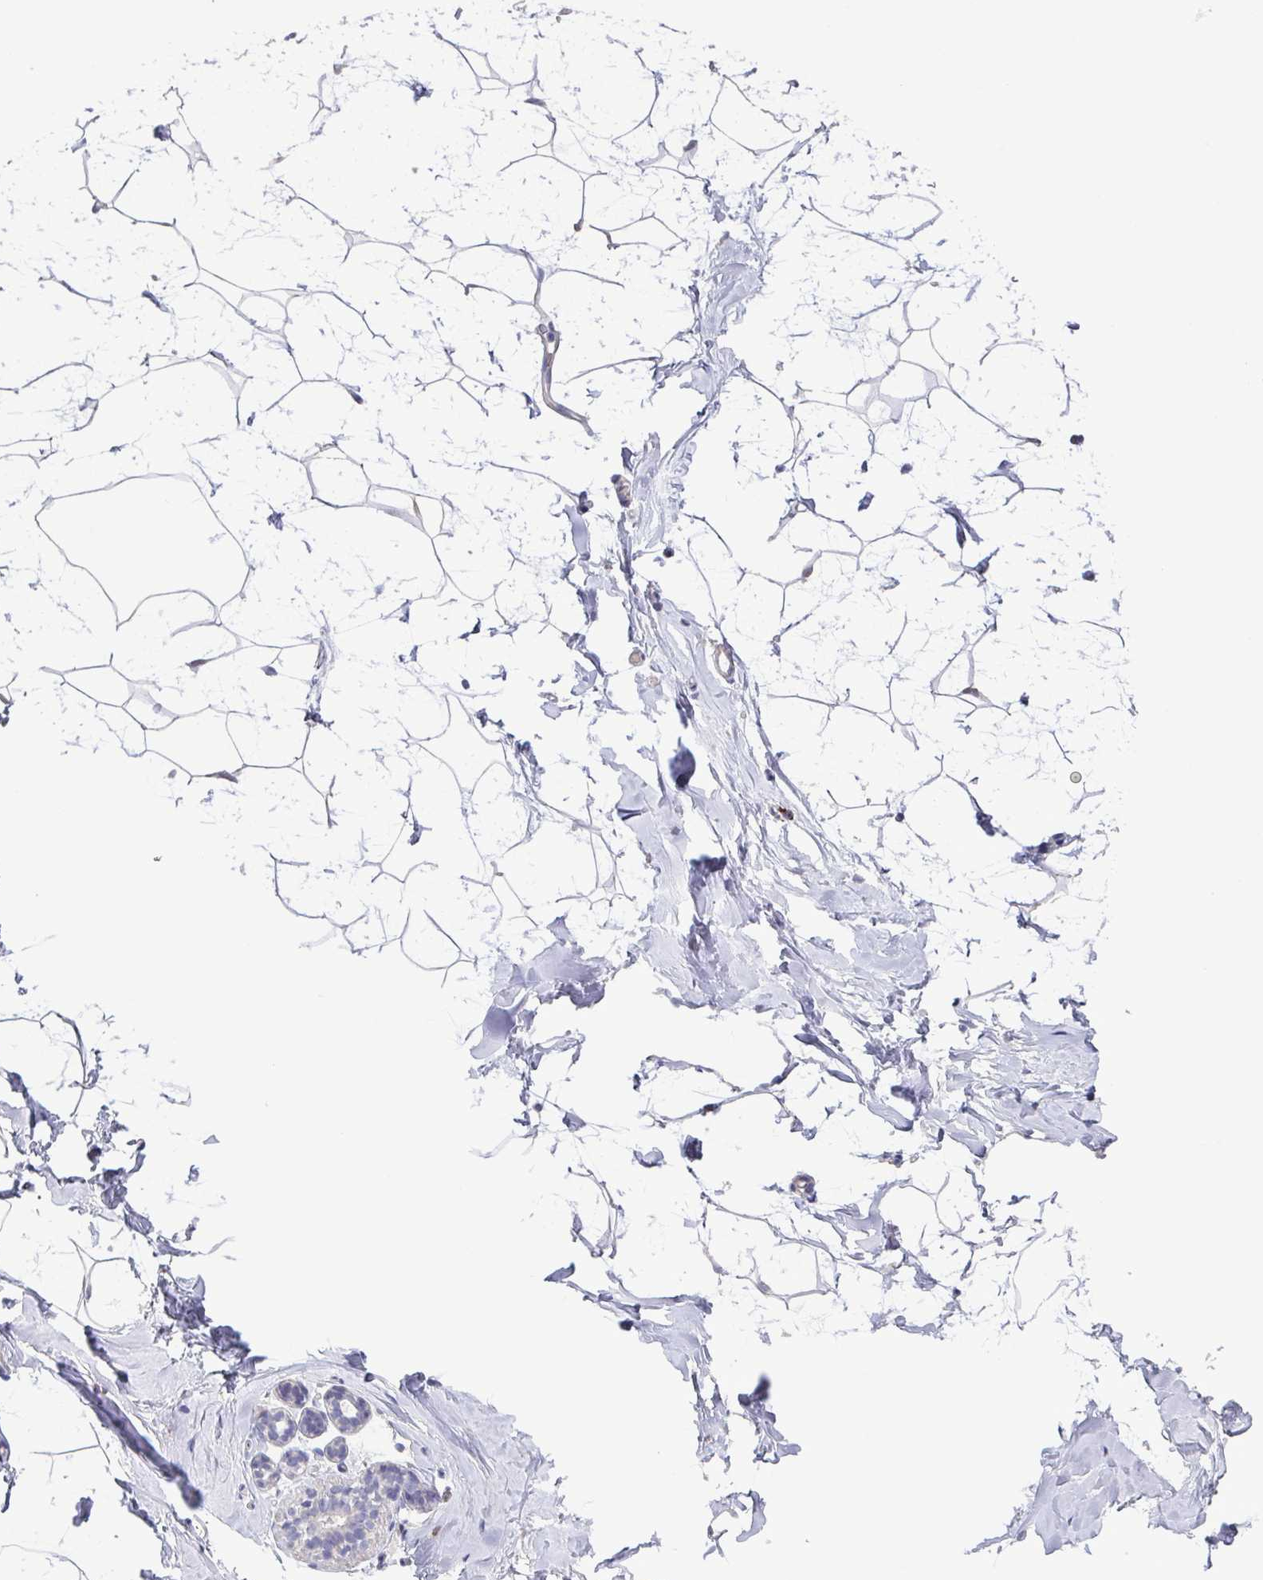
{"staining": {"intensity": "negative", "quantity": "none", "location": "none"}, "tissue": "breast", "cell_type": "Adipocytes", "image_type": "normal", "snomed": [{"axis": "morphology", "description": "Normal tissue, NOS"}, {"axis": "topography", "description": "Breast"}], "caption": "IHC histopathology image of unremarkable breast: human breast stained with DAB (3,3'-diaminobenzidine) displays no significant protein expression in adipocytes.", "gene": "GLDC", "patient": {"sex": "female", "age": 32}}